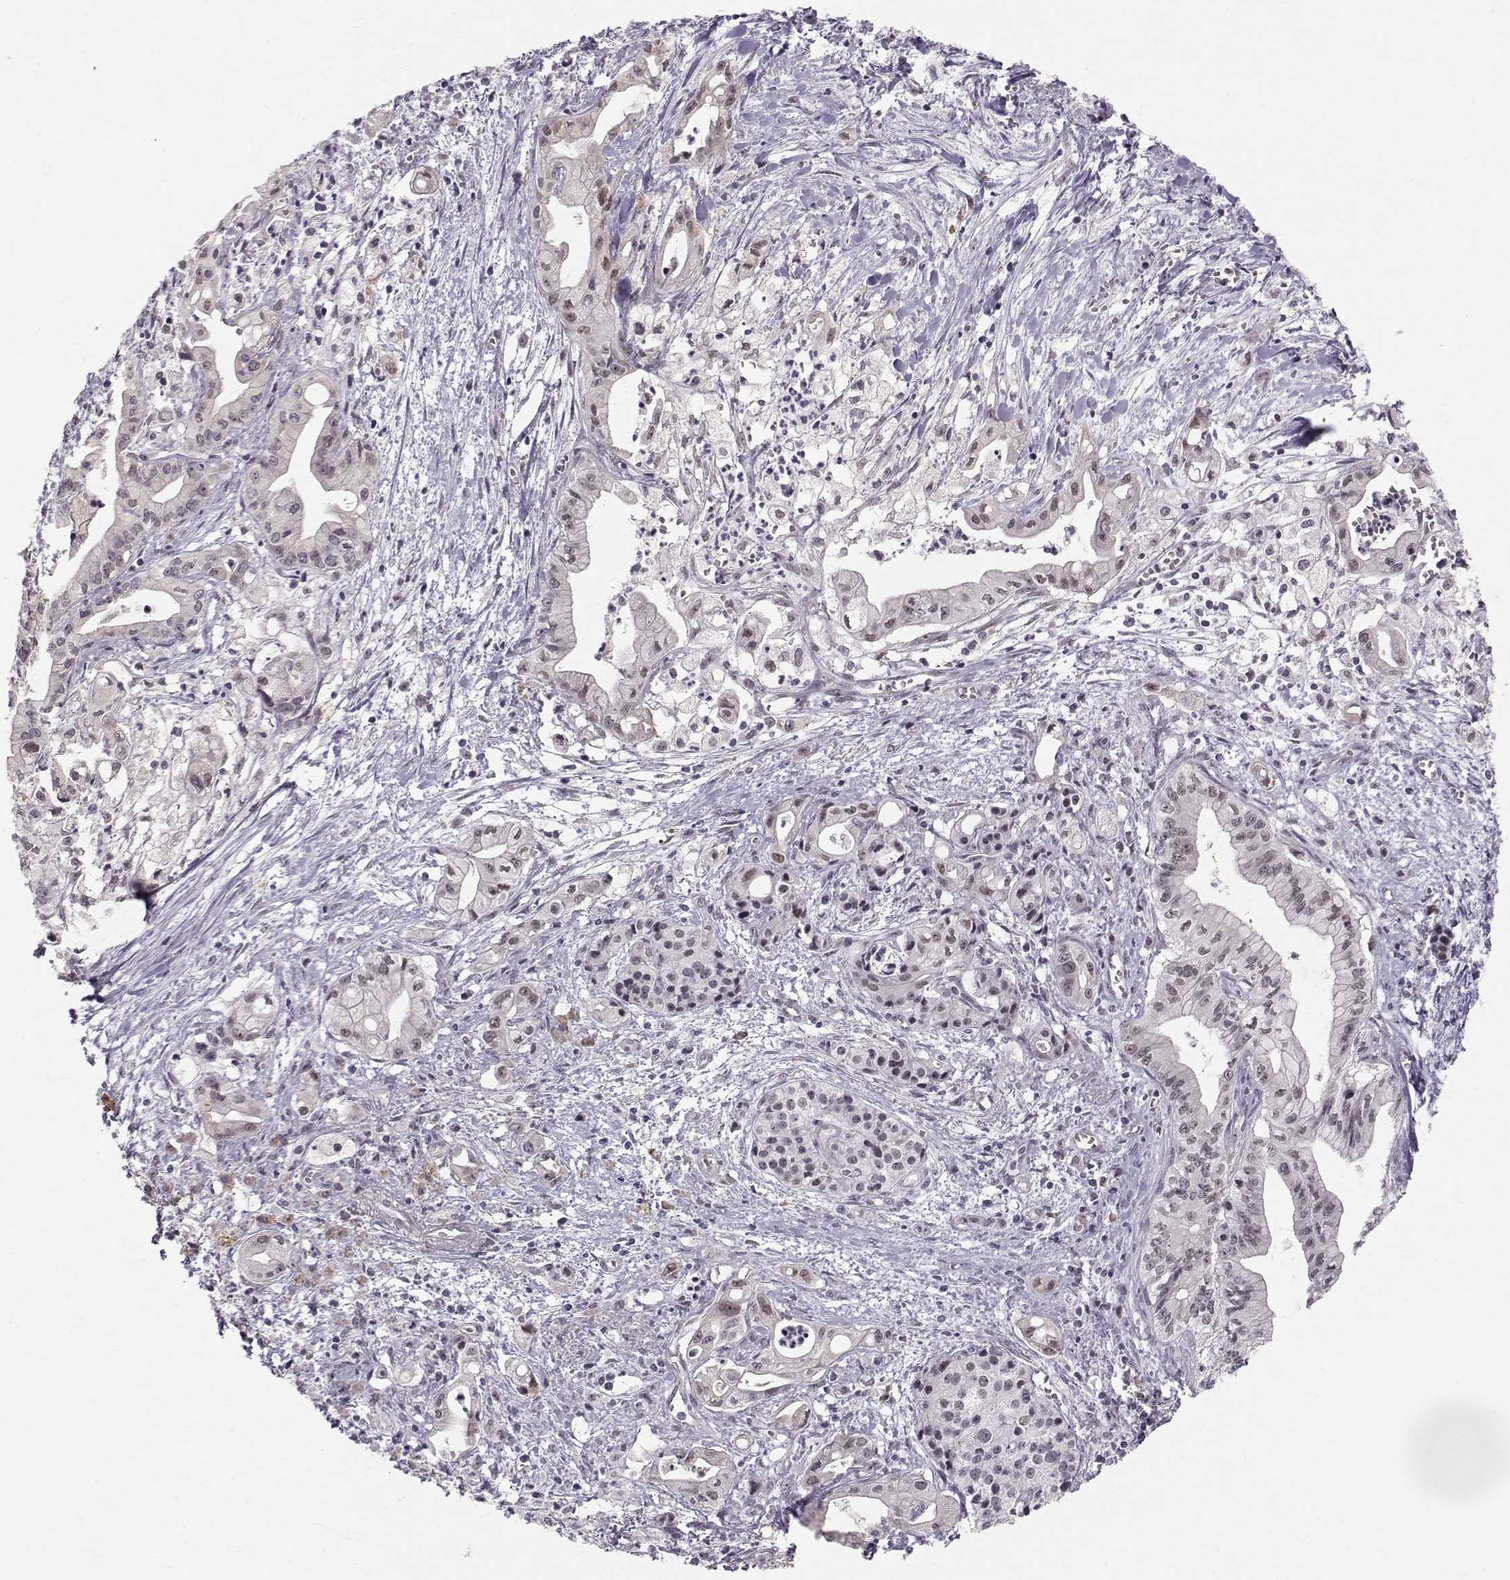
{"staining": {"intensity": "strong", "quantity": "<25%", "location": "nuclear"}, "tissue": "pancreatic cancer", "cell_type": "Tumor cells", "image_type": "cancer", "snomed": [{"axis": "morphology", "description": "Adenocarcinoma, NOS"}, {"axis": "topography", "description": "Pancreas"}], "caption": "Strong nuclear staining is seen in approximately <25% of tumor cells in pancreatic cancer. Using DAB (3,3'-diaminobenzidine) (brown) and hematoxylin (blue) stains, captured at high magnification using brightfield microscopy.", "gene": "RPP38", "patient": {"sex": "male", "age": 71}}